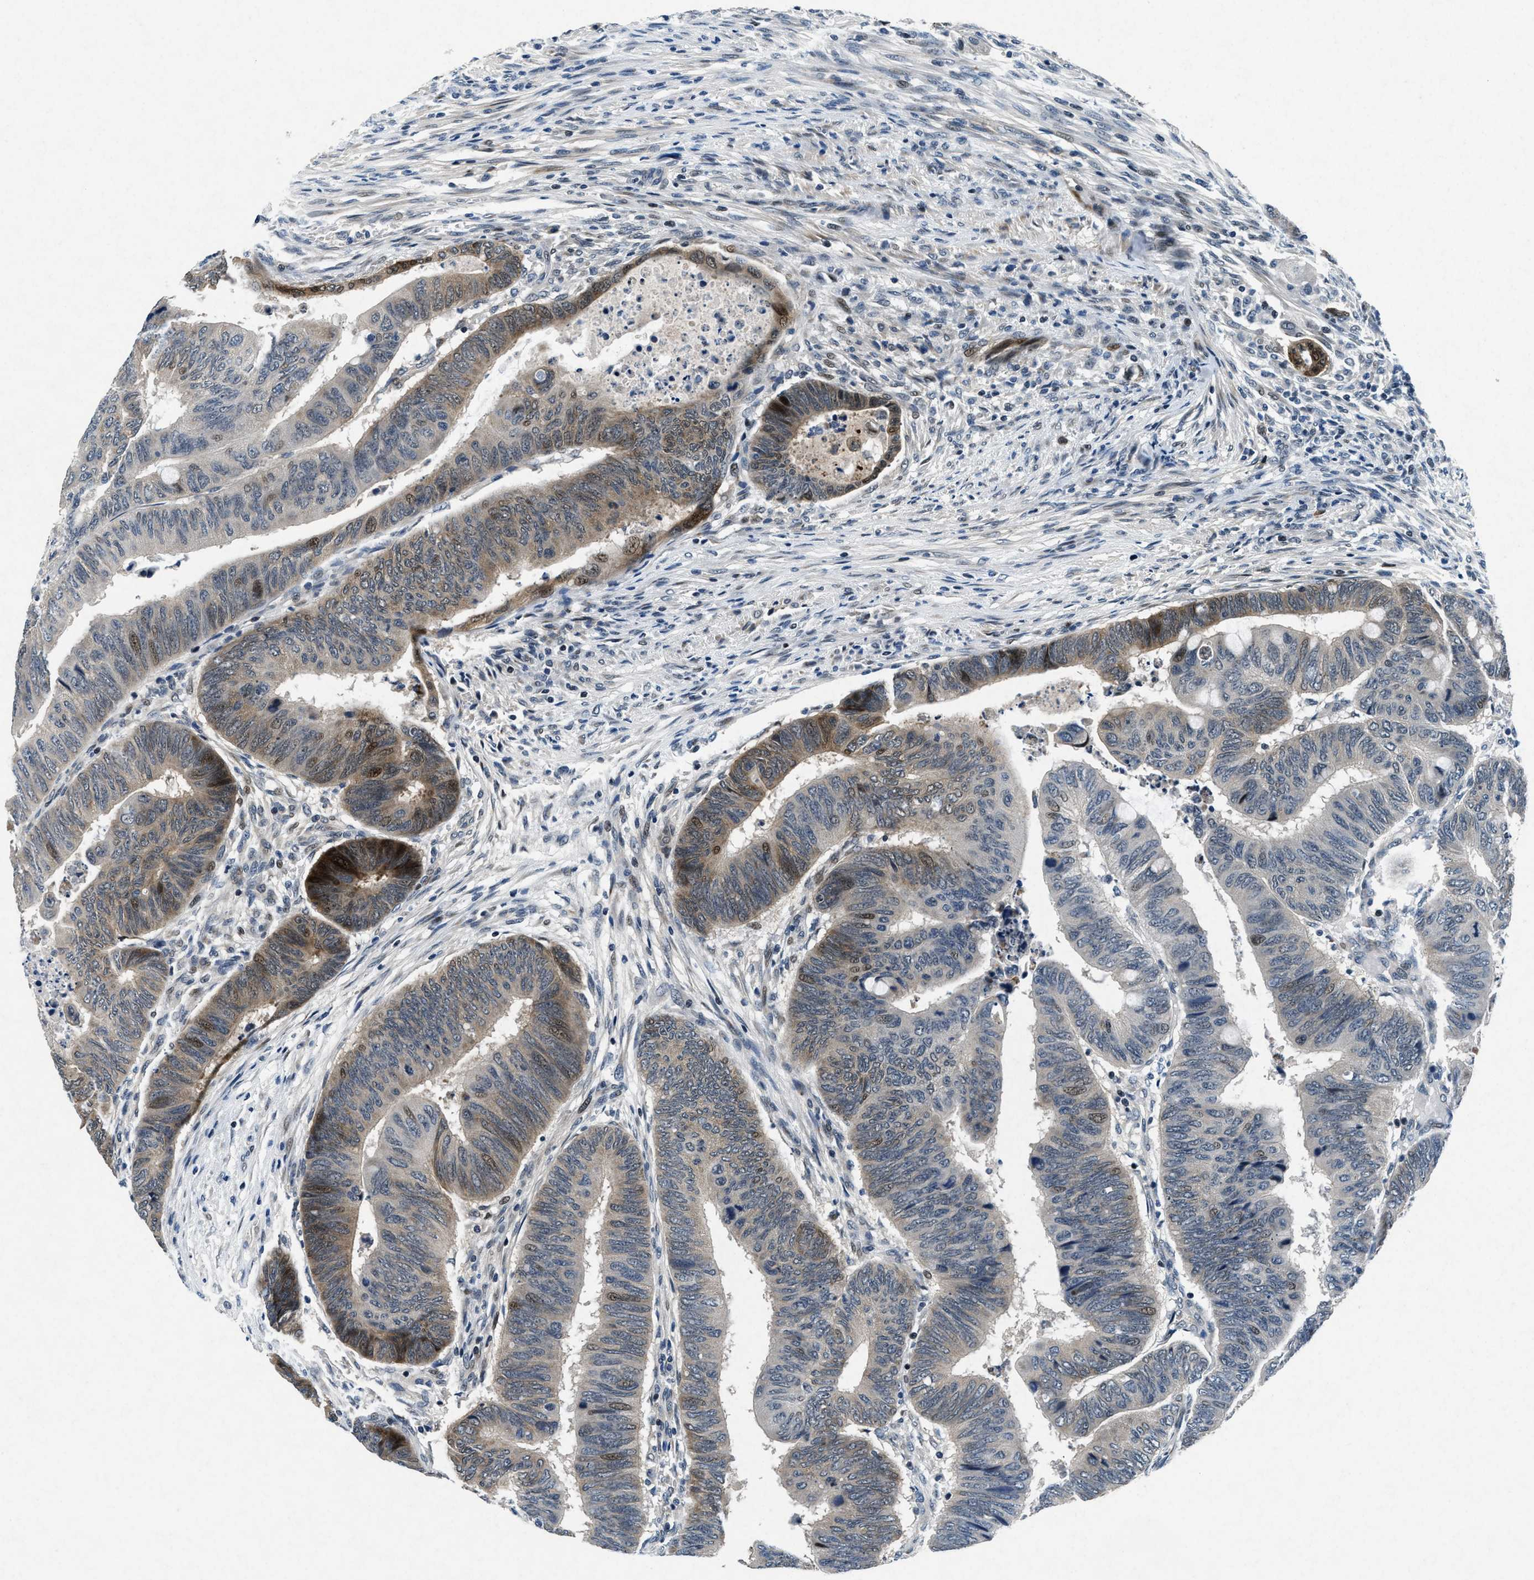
{"staining": {"intensity": "weak", "quantity": "25%-75%", "location": "cytoplasmic/membranous,nuclear"}, "tissue": "colorectal cancer", "cell_type": "Tumor cells", "image_type": "cancer", "snomed": [{"axis": "morphology", "description": "Normal tissue, NOS"}, {"axis": "morphology", "description": "Adenocarcinoma, NOS"}, {"axis": "topography", "description": "Rectum"}, {"axis": "topography", "description": "Peripheral nerve tissue"}], "caption": "This histopathology image shows immunohistochemistry (IHC) staining of human colorectal cancer (adenocarcinoma), with low weak cytoplasmic/membranous and nuclear positivity in about 25%-75% of tumor cells.", "gene": "PHLDA1", "patient": {"sex": "male", "age": 92}}